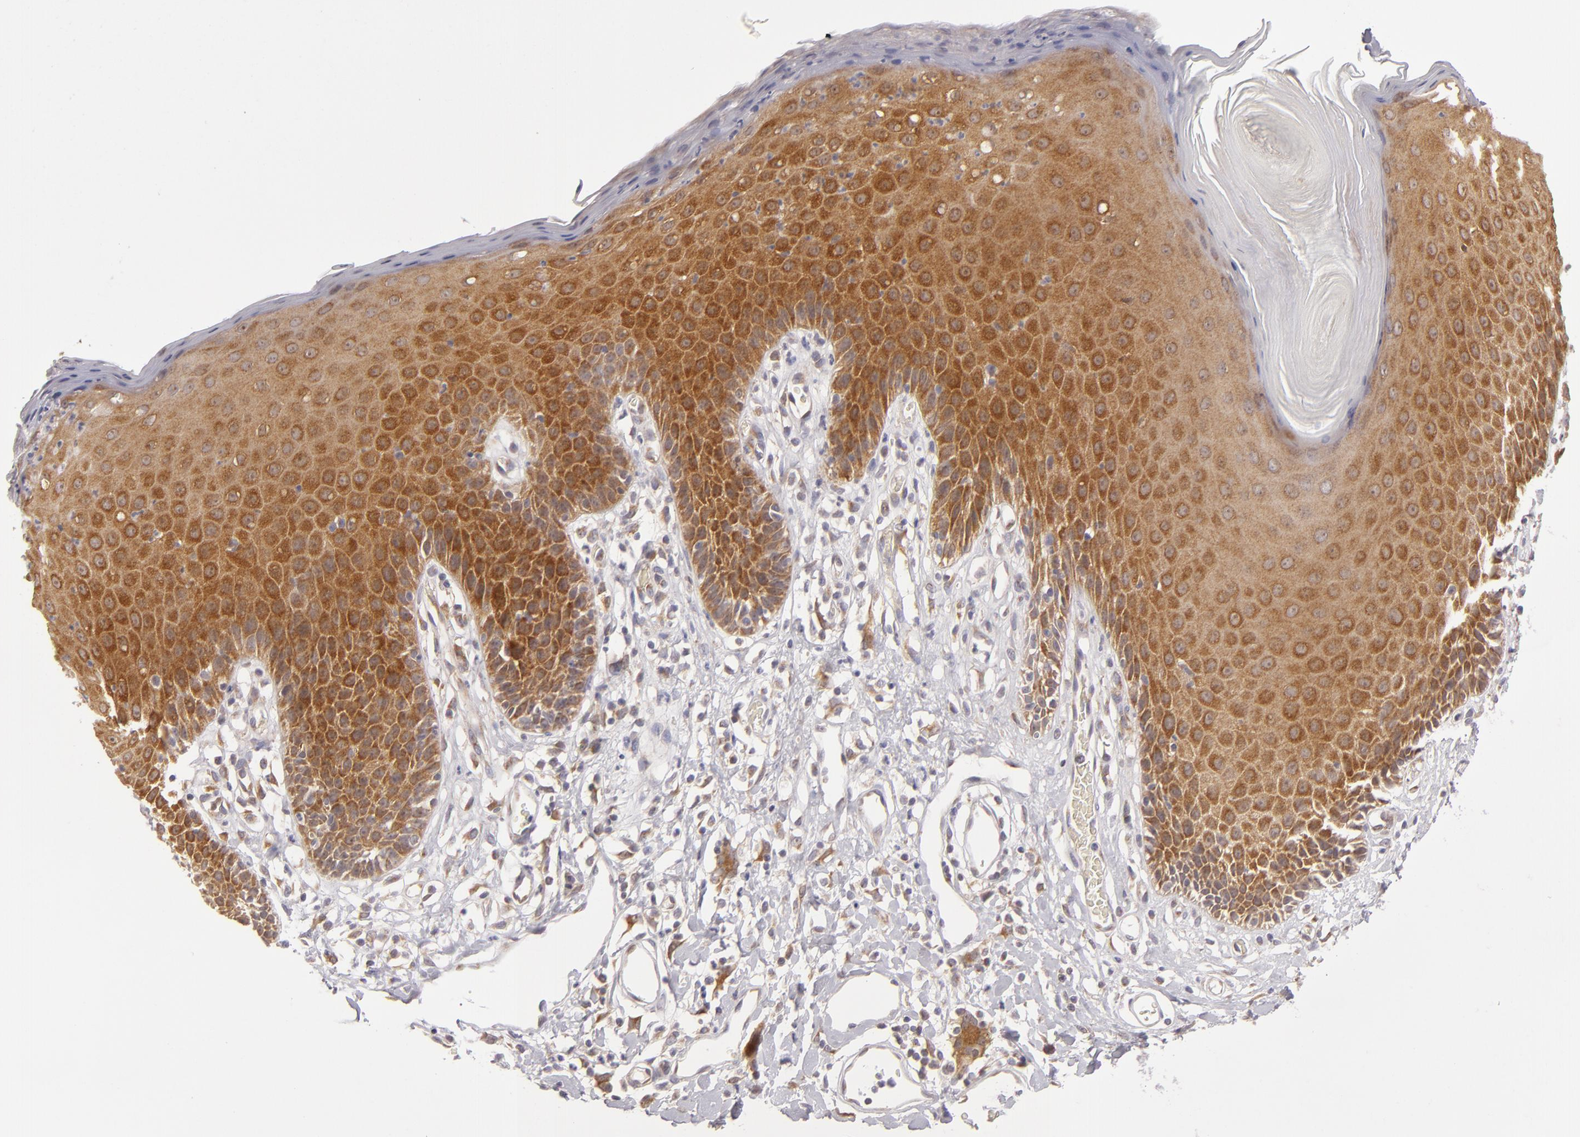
{"staining": {"intensity": "strong", "quantity": ">75%", "location": "cytoplasmic/membranous"}, "tissue": "skin", "cell_type": "Epidermal cells", "image_type": "normal", "snomed": [{"axis": "morphology", "description": "Normal tissue, NOS"}, {"axis": "topography", "description": "Vulva"}, {"axis": "topography", "description": "Peripheral nerve tissue"}], "caption": "IHC staining of unremarkable skin, which displays high levels of strong cytoplasmic/membranous staining in approximately >75% of epidermal cells indicating strong cytoplasmic/membranous protein positivity. The staining was performed using DAB (brown) for protein detection and nuclei were counterstained in hematoxylin (blue).", "gene": "SH2D4A", "patient": {"sex": "female", "age": 68}}